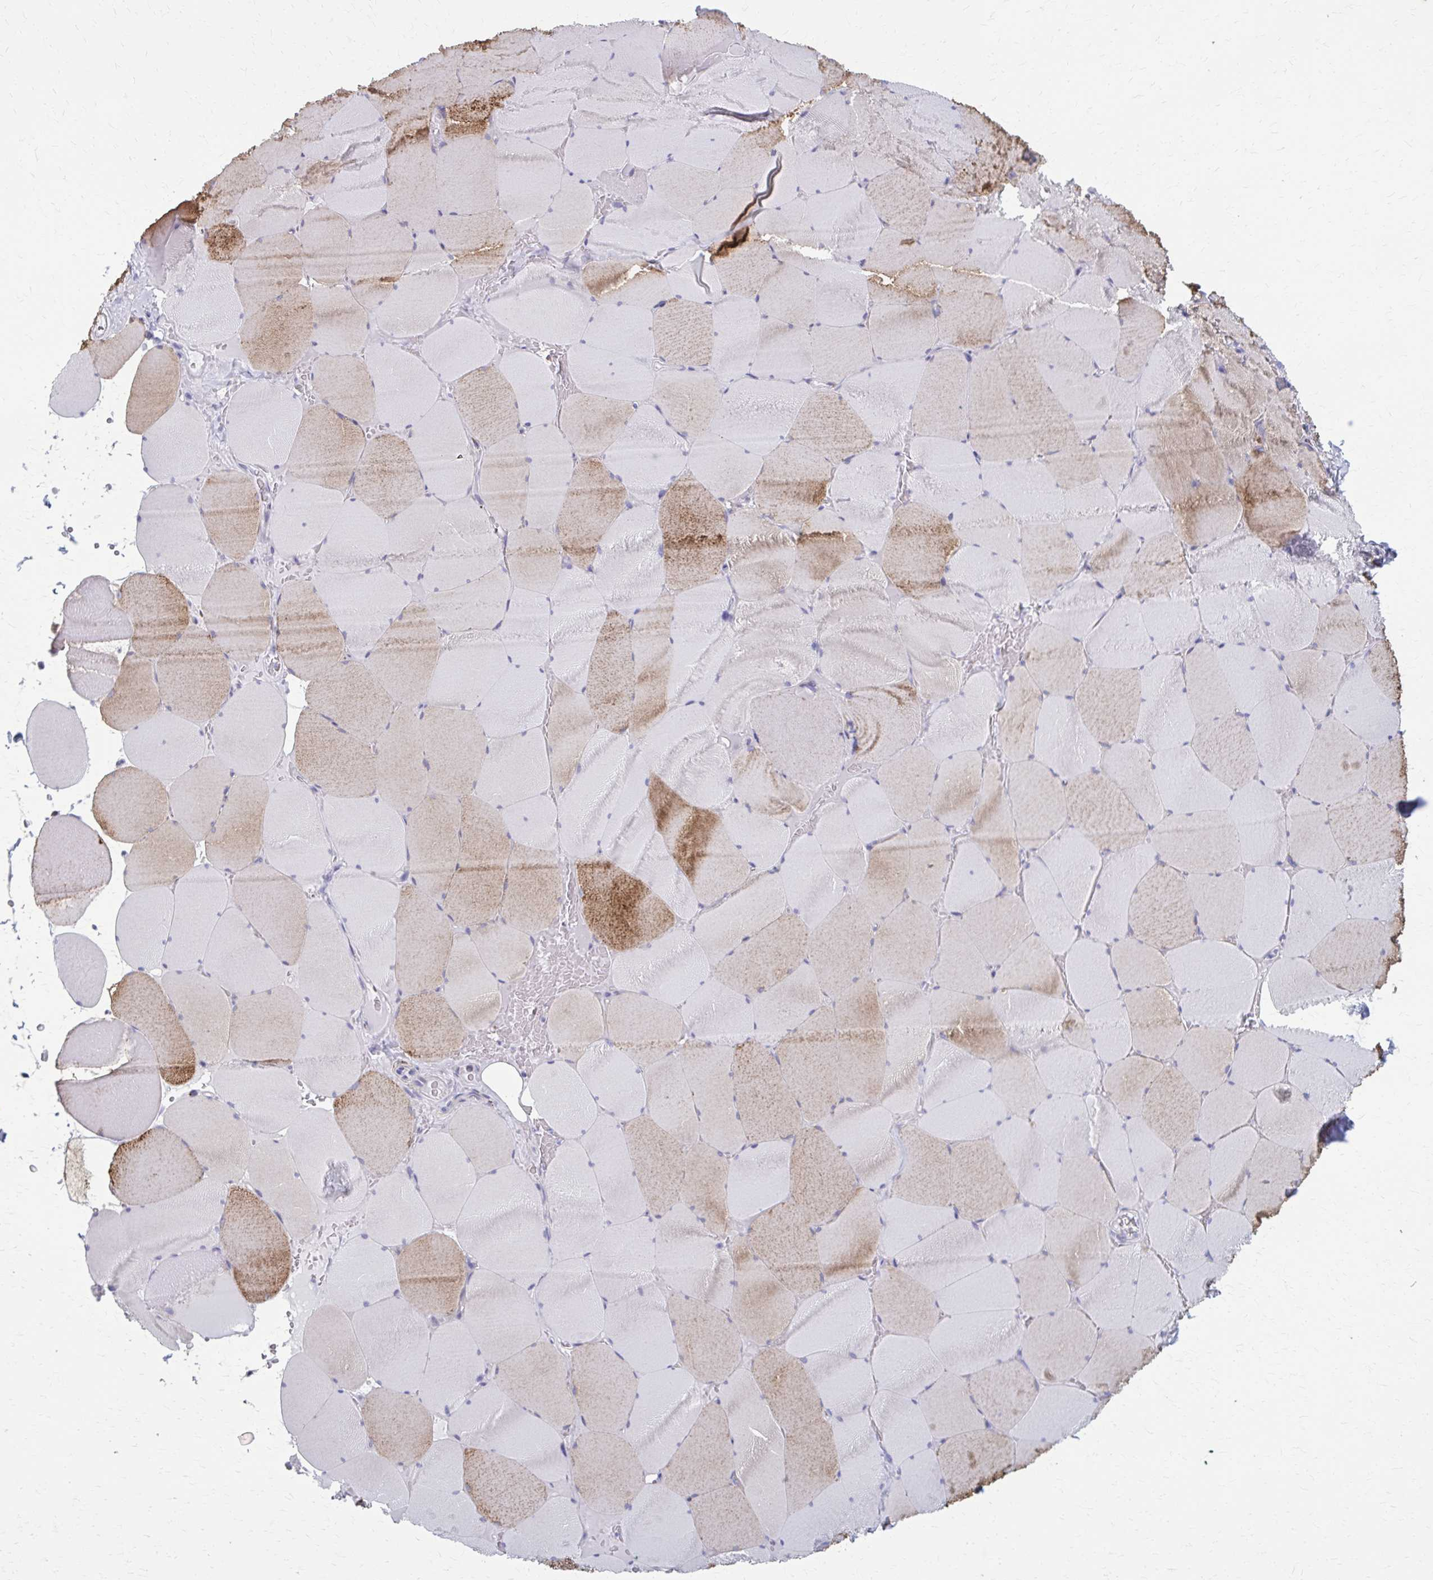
{"staining": {"intensity": "moderate", "quantity": "25%-75%", "location": "cytoplasmic/membranous"}, "tissue": "skeletal muscle", "cell_type": "Myocytes", "image_type": "normal", "snomed": [{"axis": "morphology", "description": "Normal tissue, NOS"}, {"axis": "topography", "description": "Skeletal muscle"}, {"axis": "topography", "description": "Head-Neck"}], "caption": "Brown immunohistochemical staining in normal human skeletal muscle reveals moderate cytoplasmic/membranous staining in approximately 25%-75% of myocytes.", "gene": "CASQ2", "patient": {"sex": "male", "age": 66}}